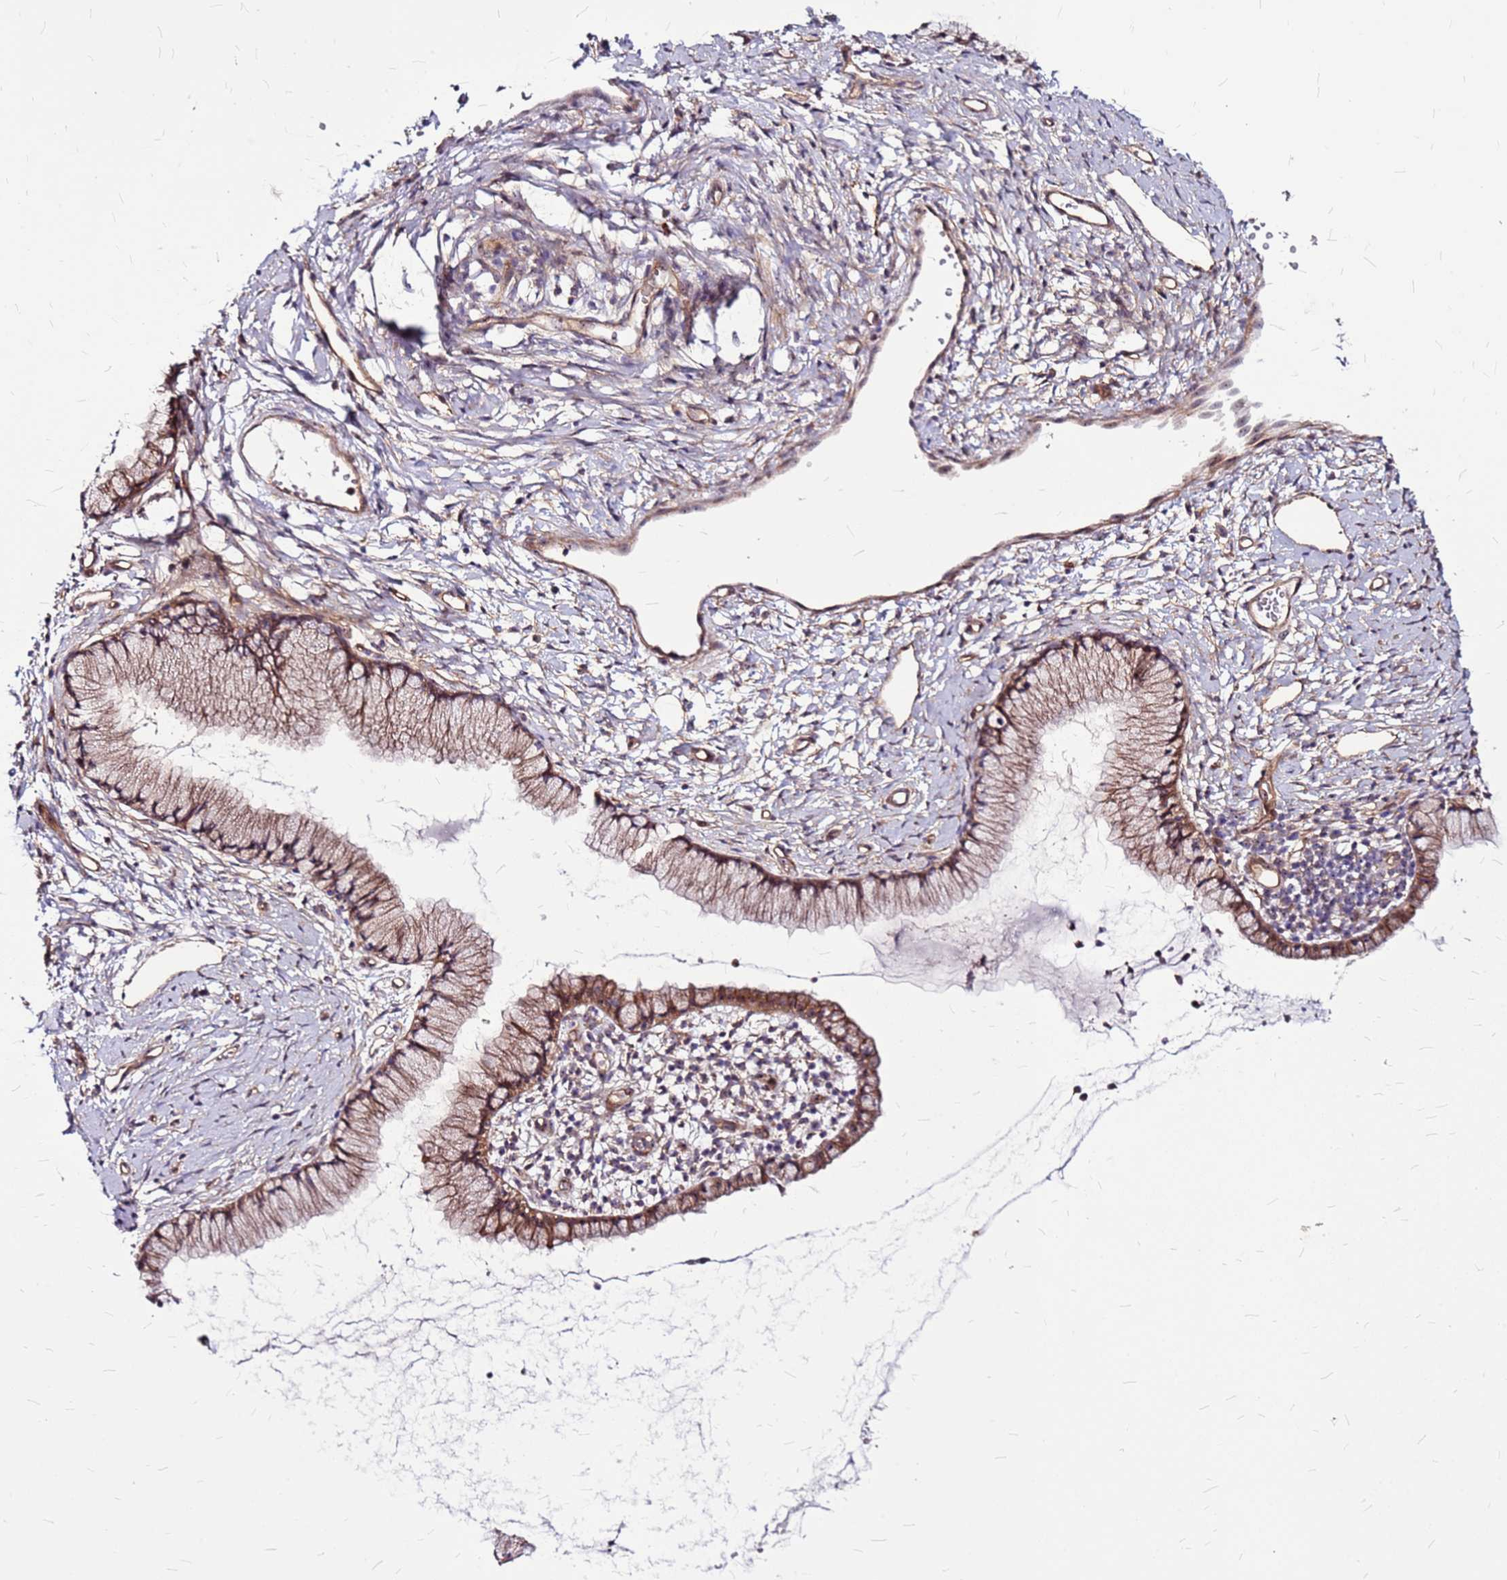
{"staining": {"intensity": "moderate", "quantity": ">75%", "location": "cytoplasmic/membranous"}, "tissue": "cervix", "cell_type": "Glandular cells", "image_type": "normal", "snomed": [{"axis": "morphology", "description": "Normal tissue, NOS"}, {"axis": "topography", "description": "Cervix"}], "caption": "A medium amount of moderate cytoplasmic/membranous staining is seen in about >75% of glandular cells in normal cervix. The protein of interest is stained brown, and the nuclei are stained in blue (DAB (3,3'-diaminobenzidine) IHC with brightfield microscopy, high magnification).", "gene": "TOPAZ1", "patient": {"sex": "female", "age": 40}}